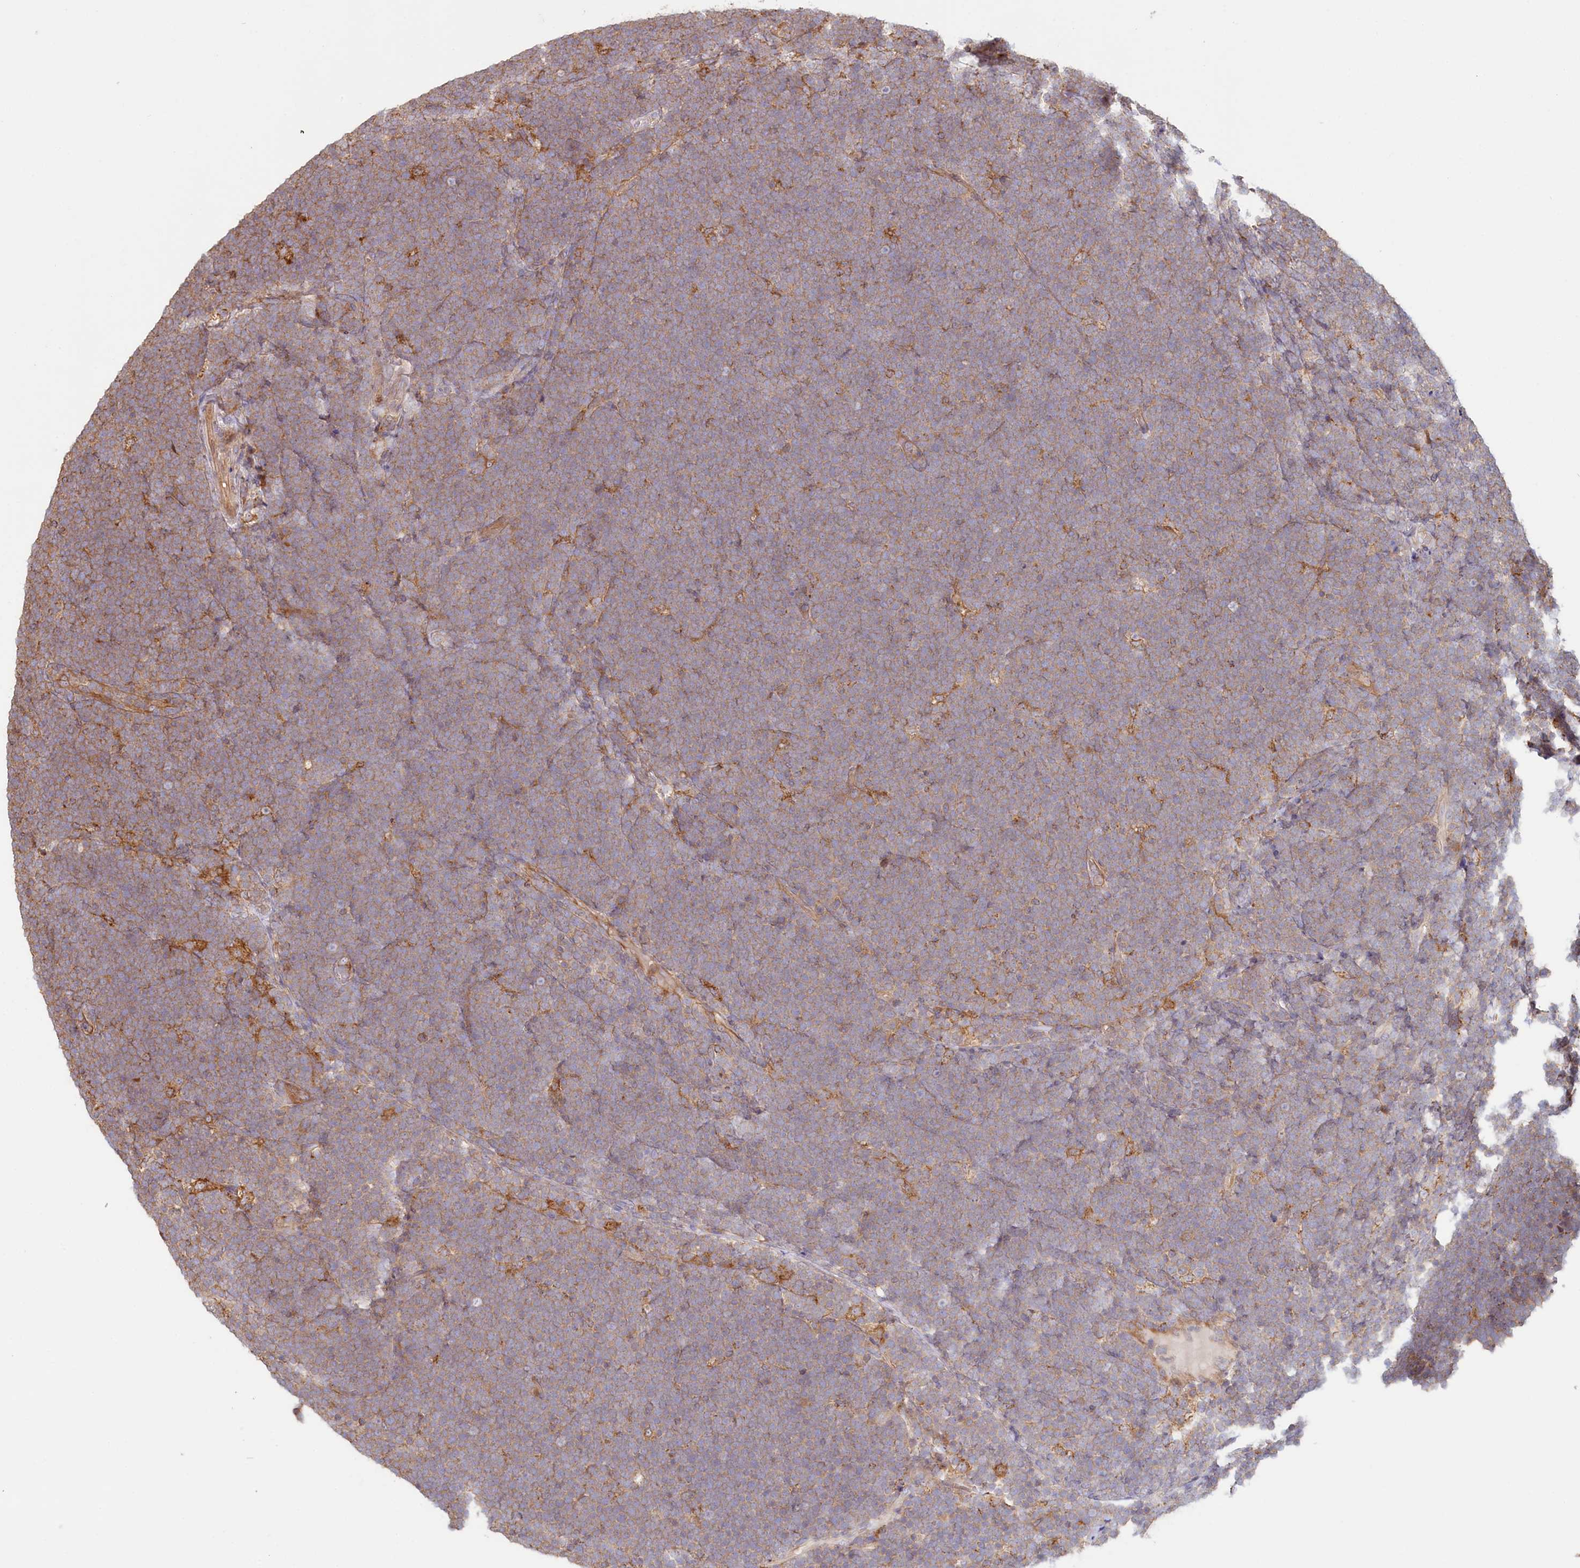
{"staining": {"intensity": "weak", "quantity": ">75%", "location": "cytoplasmic/membranous"}, "tissue": "lymphoma", "cell_type": "Tumor cells", "image_type": "cancer", "snomed": [{"axis": "morphology", "description": "Malignant lymphoma, non-Hodgkin's type, High grade"}, {"axis": "topography", "description": "Lymph node"}], "caption": "Lymphoma stained with a brown dye displays weak cytoplasmic/membranous positive positivity in approximately >75% of tumor cells.", "gene": "HAL", "patient": {"sex": "male", "age": 13}}